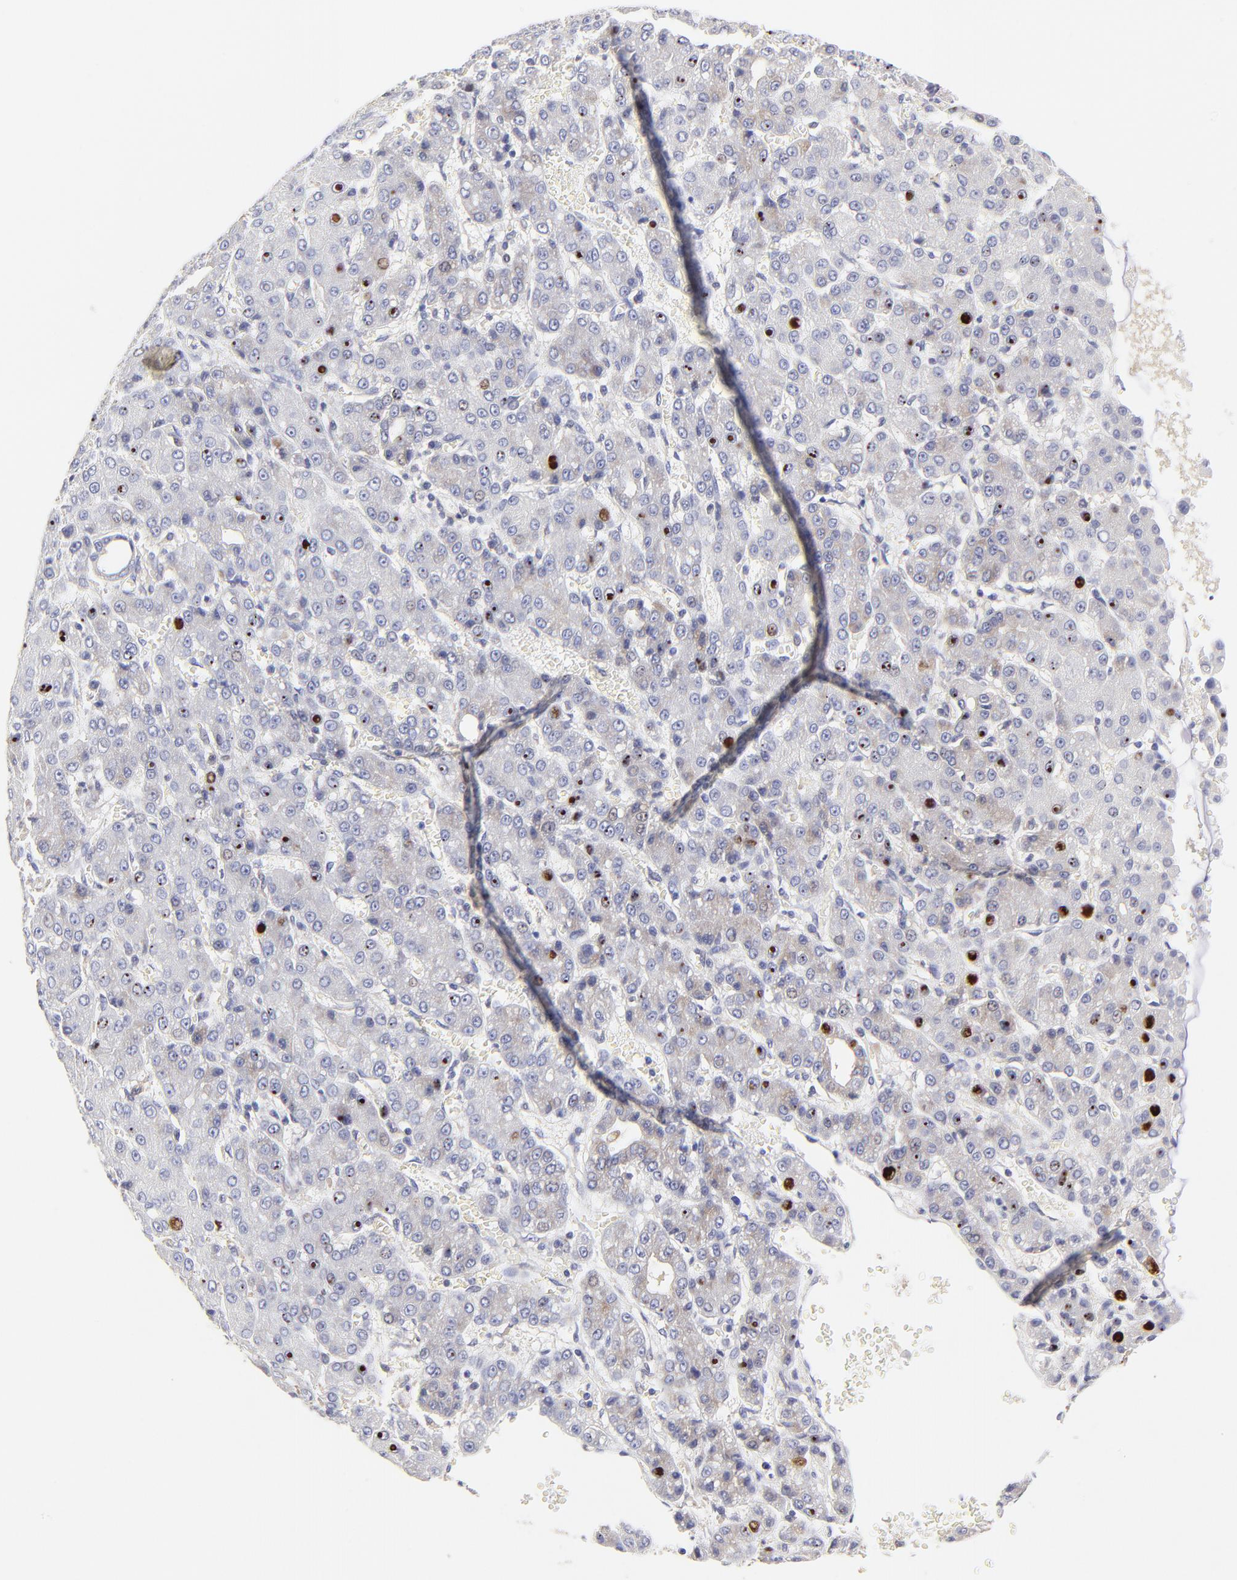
{"staining": {"intensity": "weak", "quantity": "25%-75%", "location": "cytoplasmic/membranous"}, "tissue": "liver cancer", "cell_type": "Tumor cells", "image_type": "cancer", "snomed": [{"axis": "morphology", "description": "Carcinoma, Hepatocellular, NOS"}, {"axis": "topography", "description": "Liver"}], "caption": "Immunohistochemical staining of hepatocellular carcinoma (liver) exhibits low levels of weak cytoplasmic/membranous protein expression in about 25%-75% of tumor cells. The staining is performed using DAB (3,3'-diaminobenzidine) brown chromogen to label protein expression. The nuclei are counter-stained blue using hematoxylin.", "gene": "LHFPL1", "patient": {"sex": "male", "age": 69}}